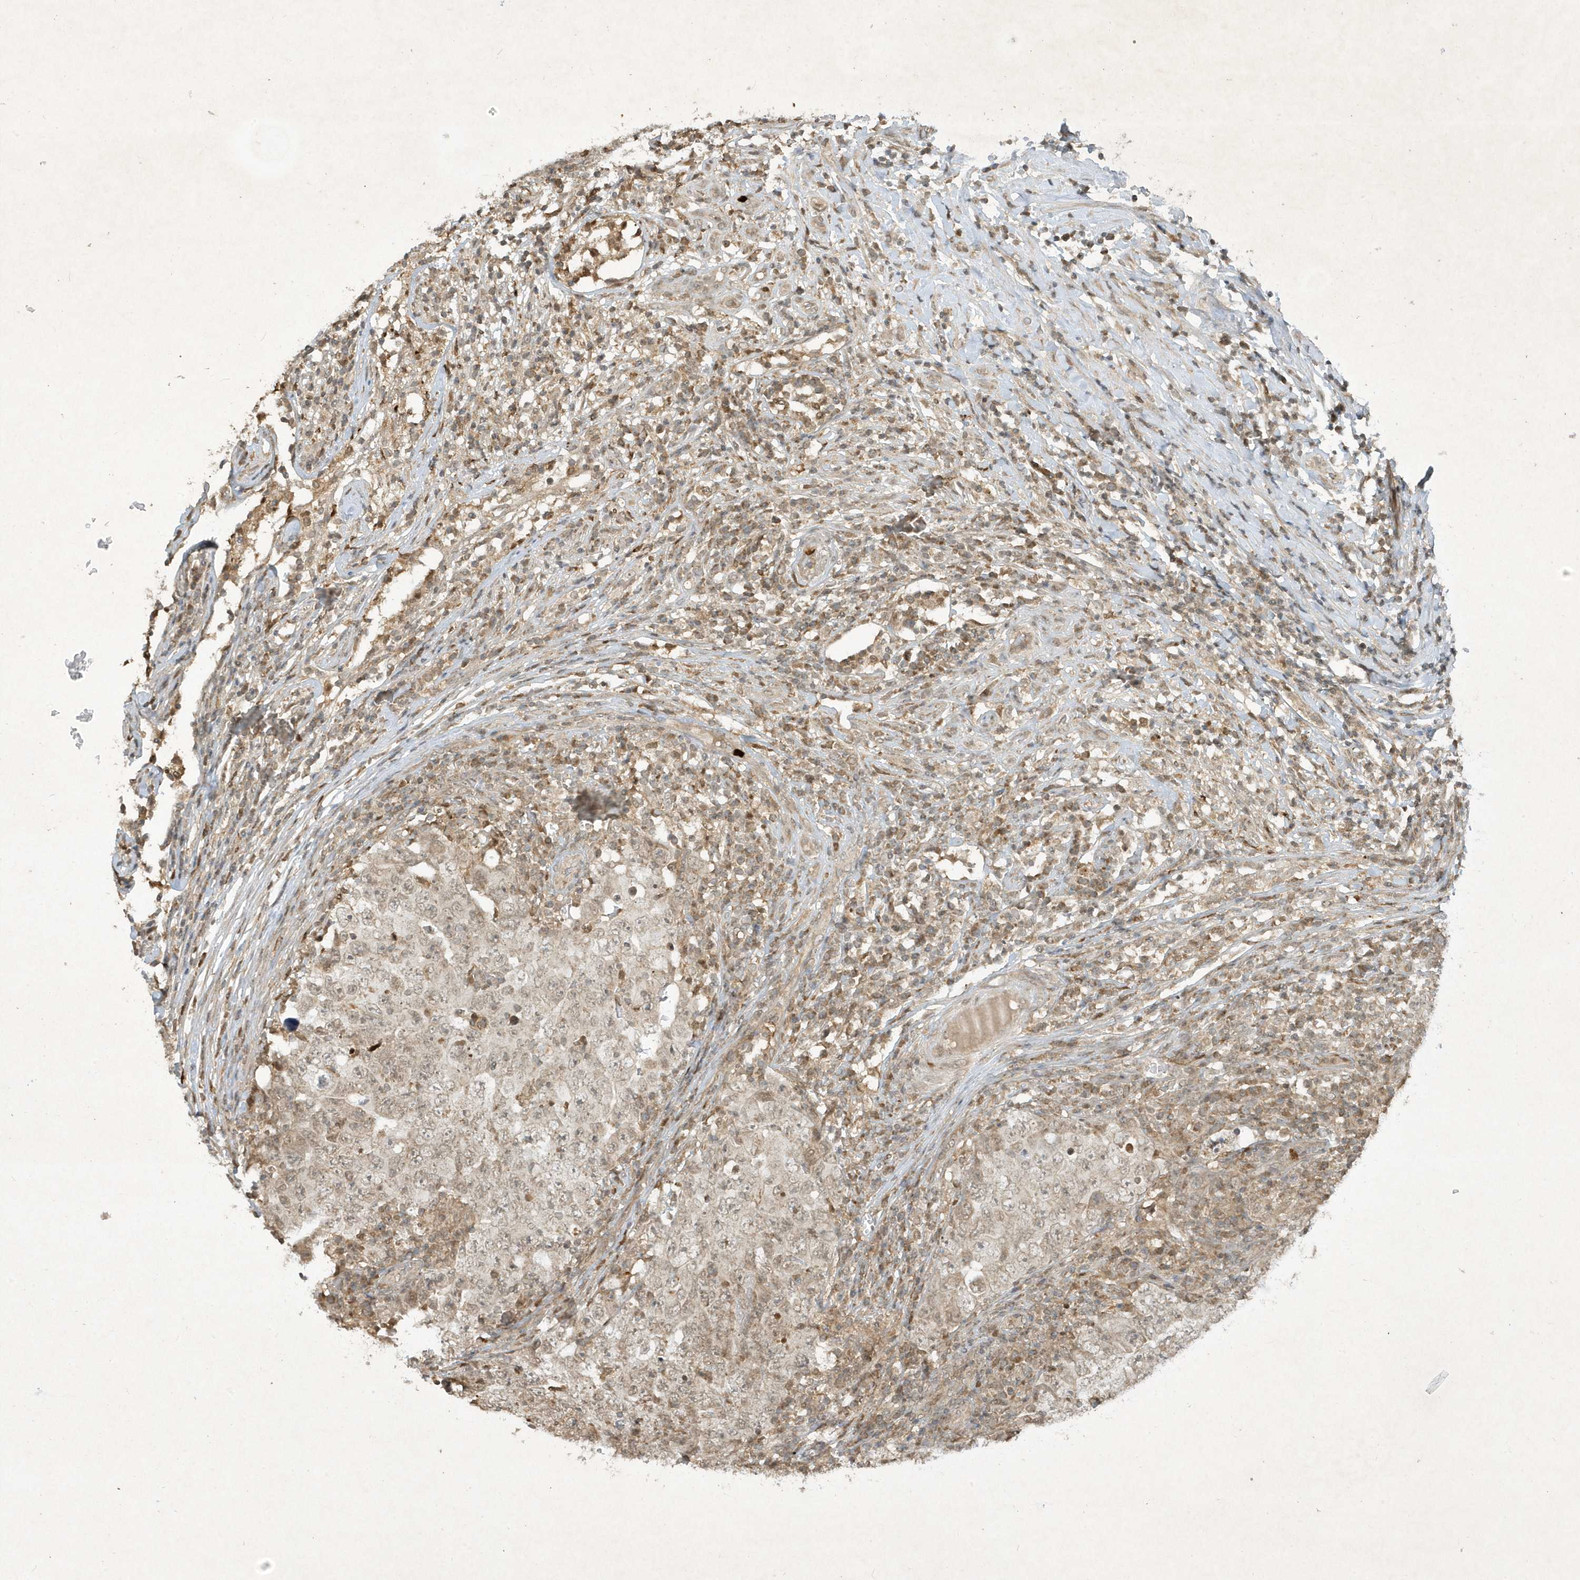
{"staining": {"intensity": "negative", "quantity": "none", "location": "none"}, "tissue": "testis cancer", "cell_type": "Tumor cells", "image_type": "cancer", "snomed": [{"axis": "morphology", "description": "Carcinoma, Embryonal, NOS"}, {"axis": "topography", "description": "Testis"}], "caption": "Tumor cells show no significant staining in testis cancer (embryonal carcinoma). Brightfield microscopy of IHC stained with DAB (brown) and hematoxylin (blue), captured at high magnification.", "gene": "ZNF213", "patient": {"sex": "male", "age": 26}}